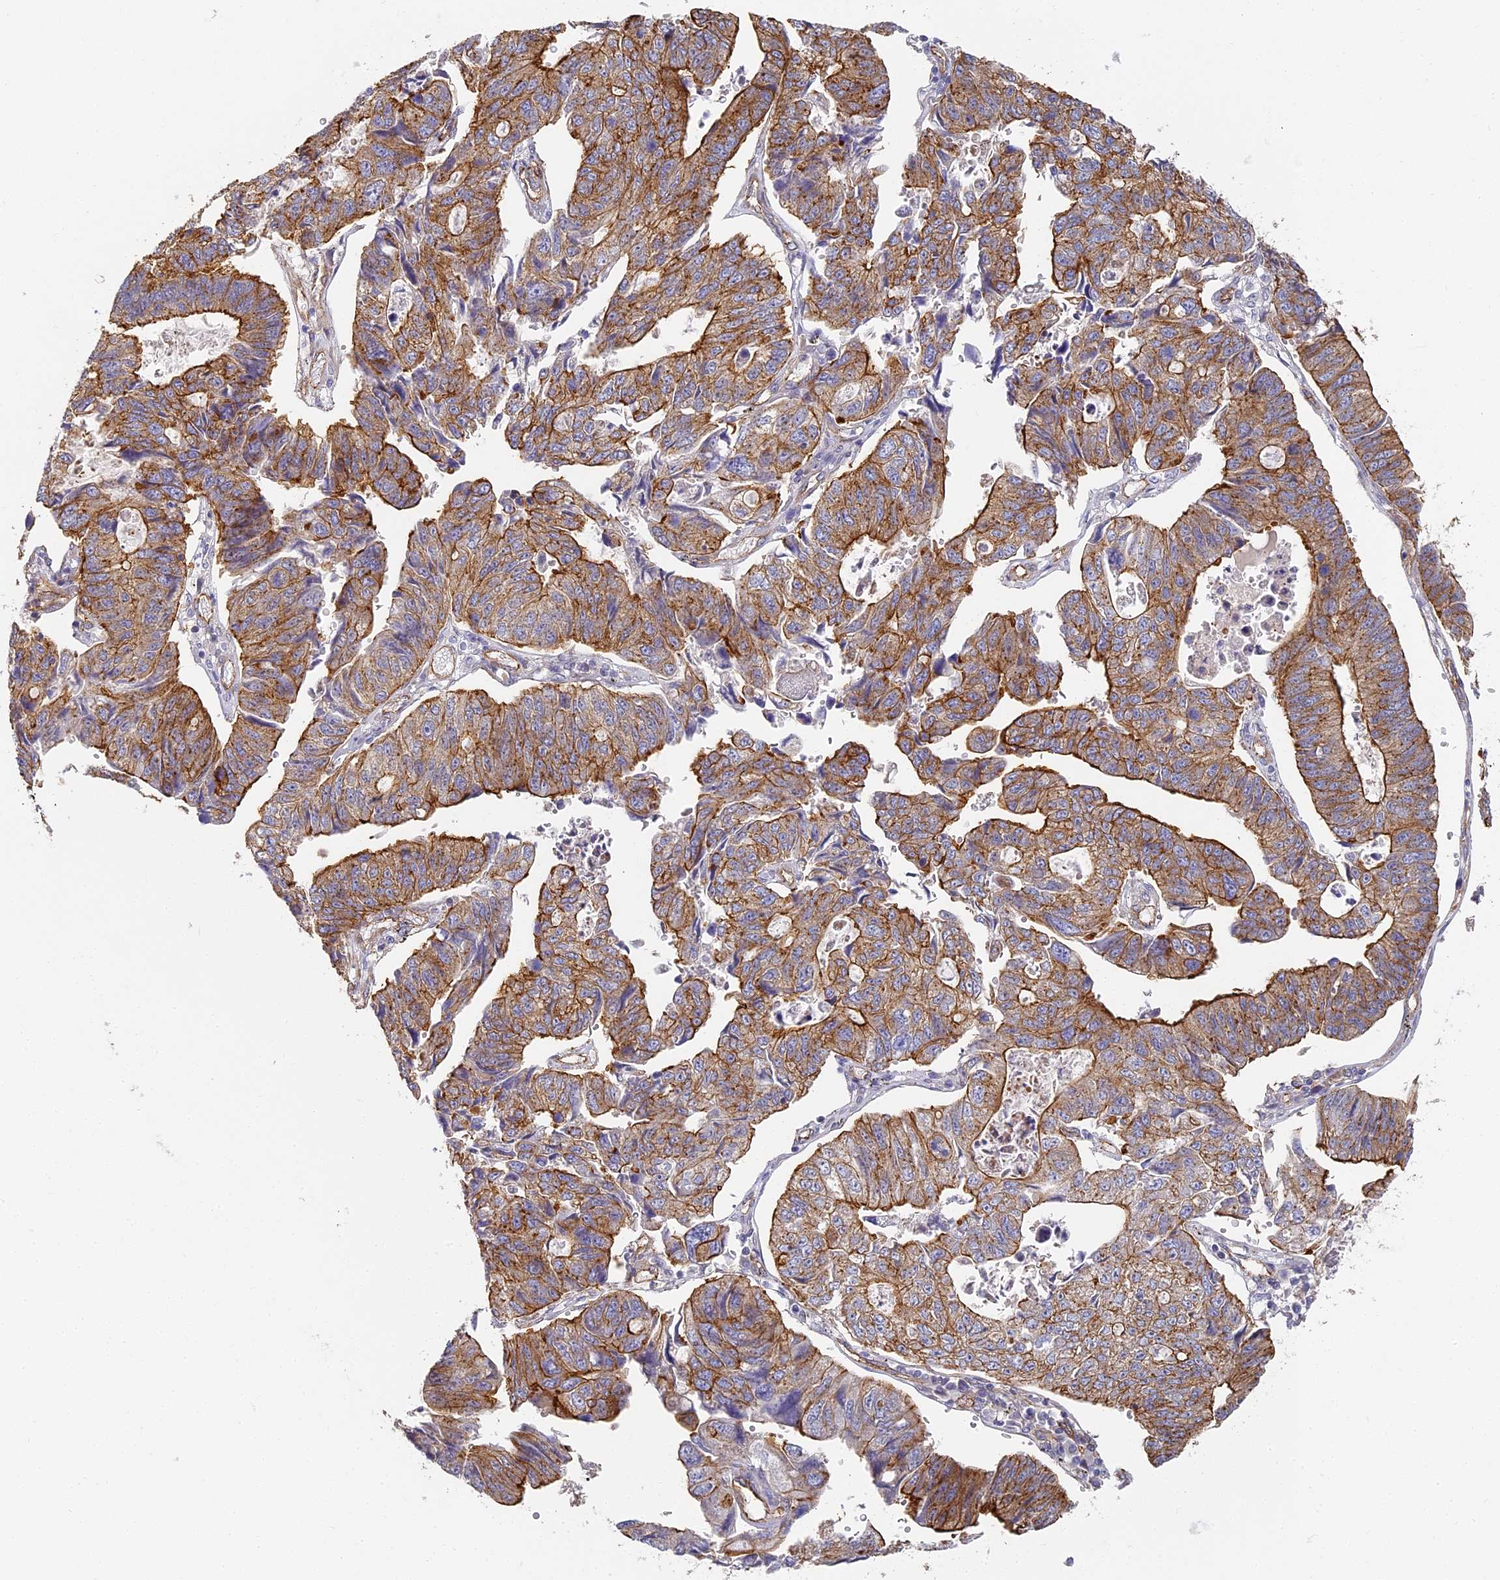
{"staining": {"intensity": "moderate", "quantity": ">75%", "location": "cytoplasmic/membranous"}, "tissue": "stomach cancer", "cell_type": "Tumor cells", "image_type": "cancer", "snomed": [{"axis": "morphology", "description": "Adenocarcinoma, NOS"}, {"axis": "topography", "description": "Stomach"}], "caption": "Human stomach cancer (adenocarcinoma) stained with a protein marker demonstrates moderate staining in tumor cells.", "gene": "CCDC30", "patient": {"sex": "male", "age": 59}}